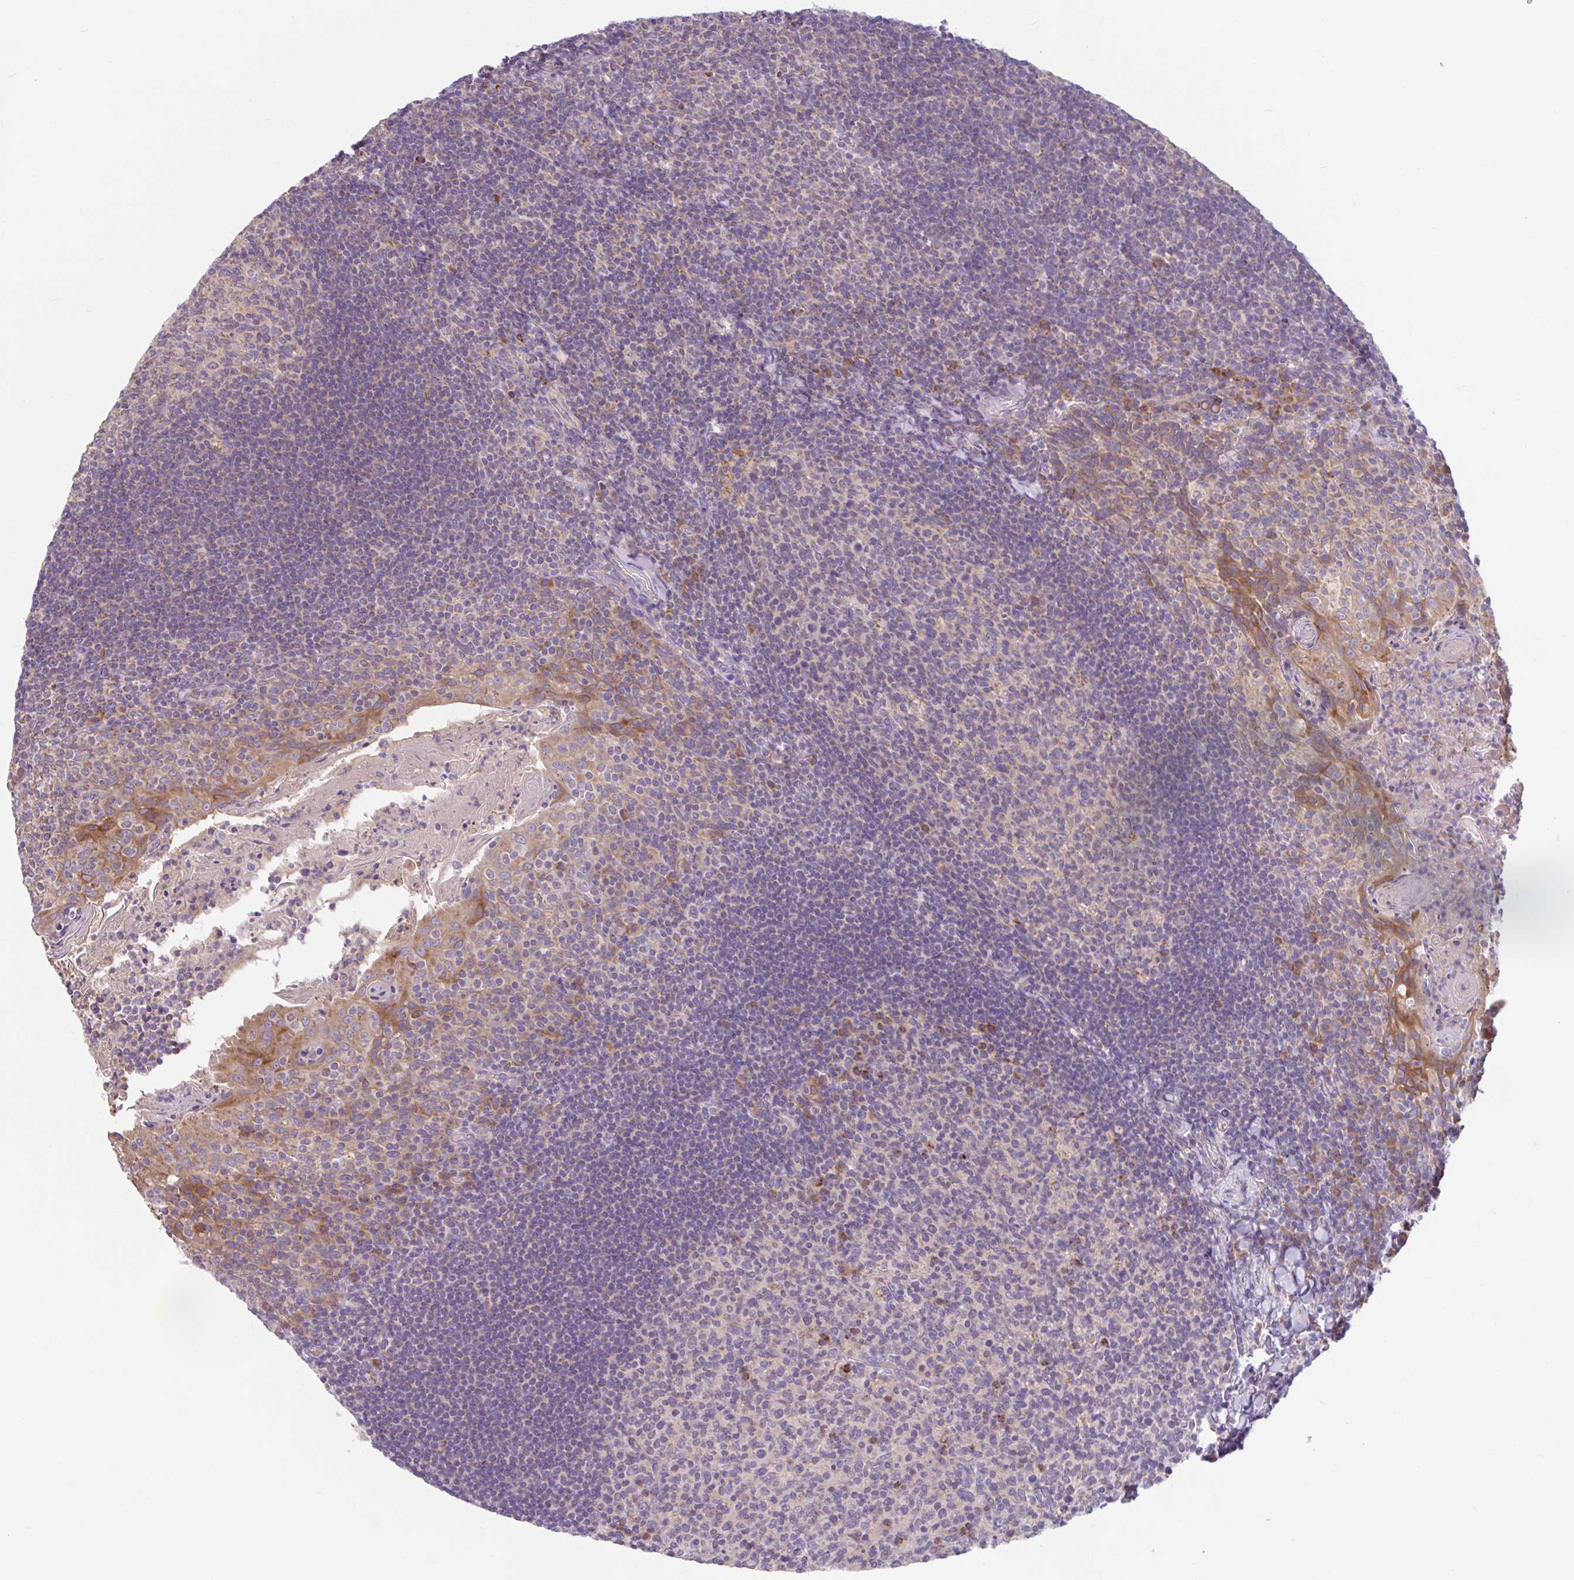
{"staining": {"intensity": "moderate", "quantity": "<25%", "location": "cytoplasmic/membranous"}, "tissue": "tonsil", "cell_type": "Germinal center cells", "image_type": "normal", "snomed": [{"axis": "morphology", "description": "Normal tissue, NOS"}, {"axis": "topography", "description": "Tonsil"}], "caption": "Immunohistochemistry staining of benign tonsil, which displays low levels of moderate cytoplasmic/membranous positivity in about <25% of germinal center cells indicating moderate cytoplasmic/membranous protein expression. The staining was performed using DAB (3,3'-diaminobenzidine) (brown) for protein detection and nuclei were counterstained in hematoxylin (blue).", "gene": "RALBP1", "patient": {"sex": "female", "age": 10}}